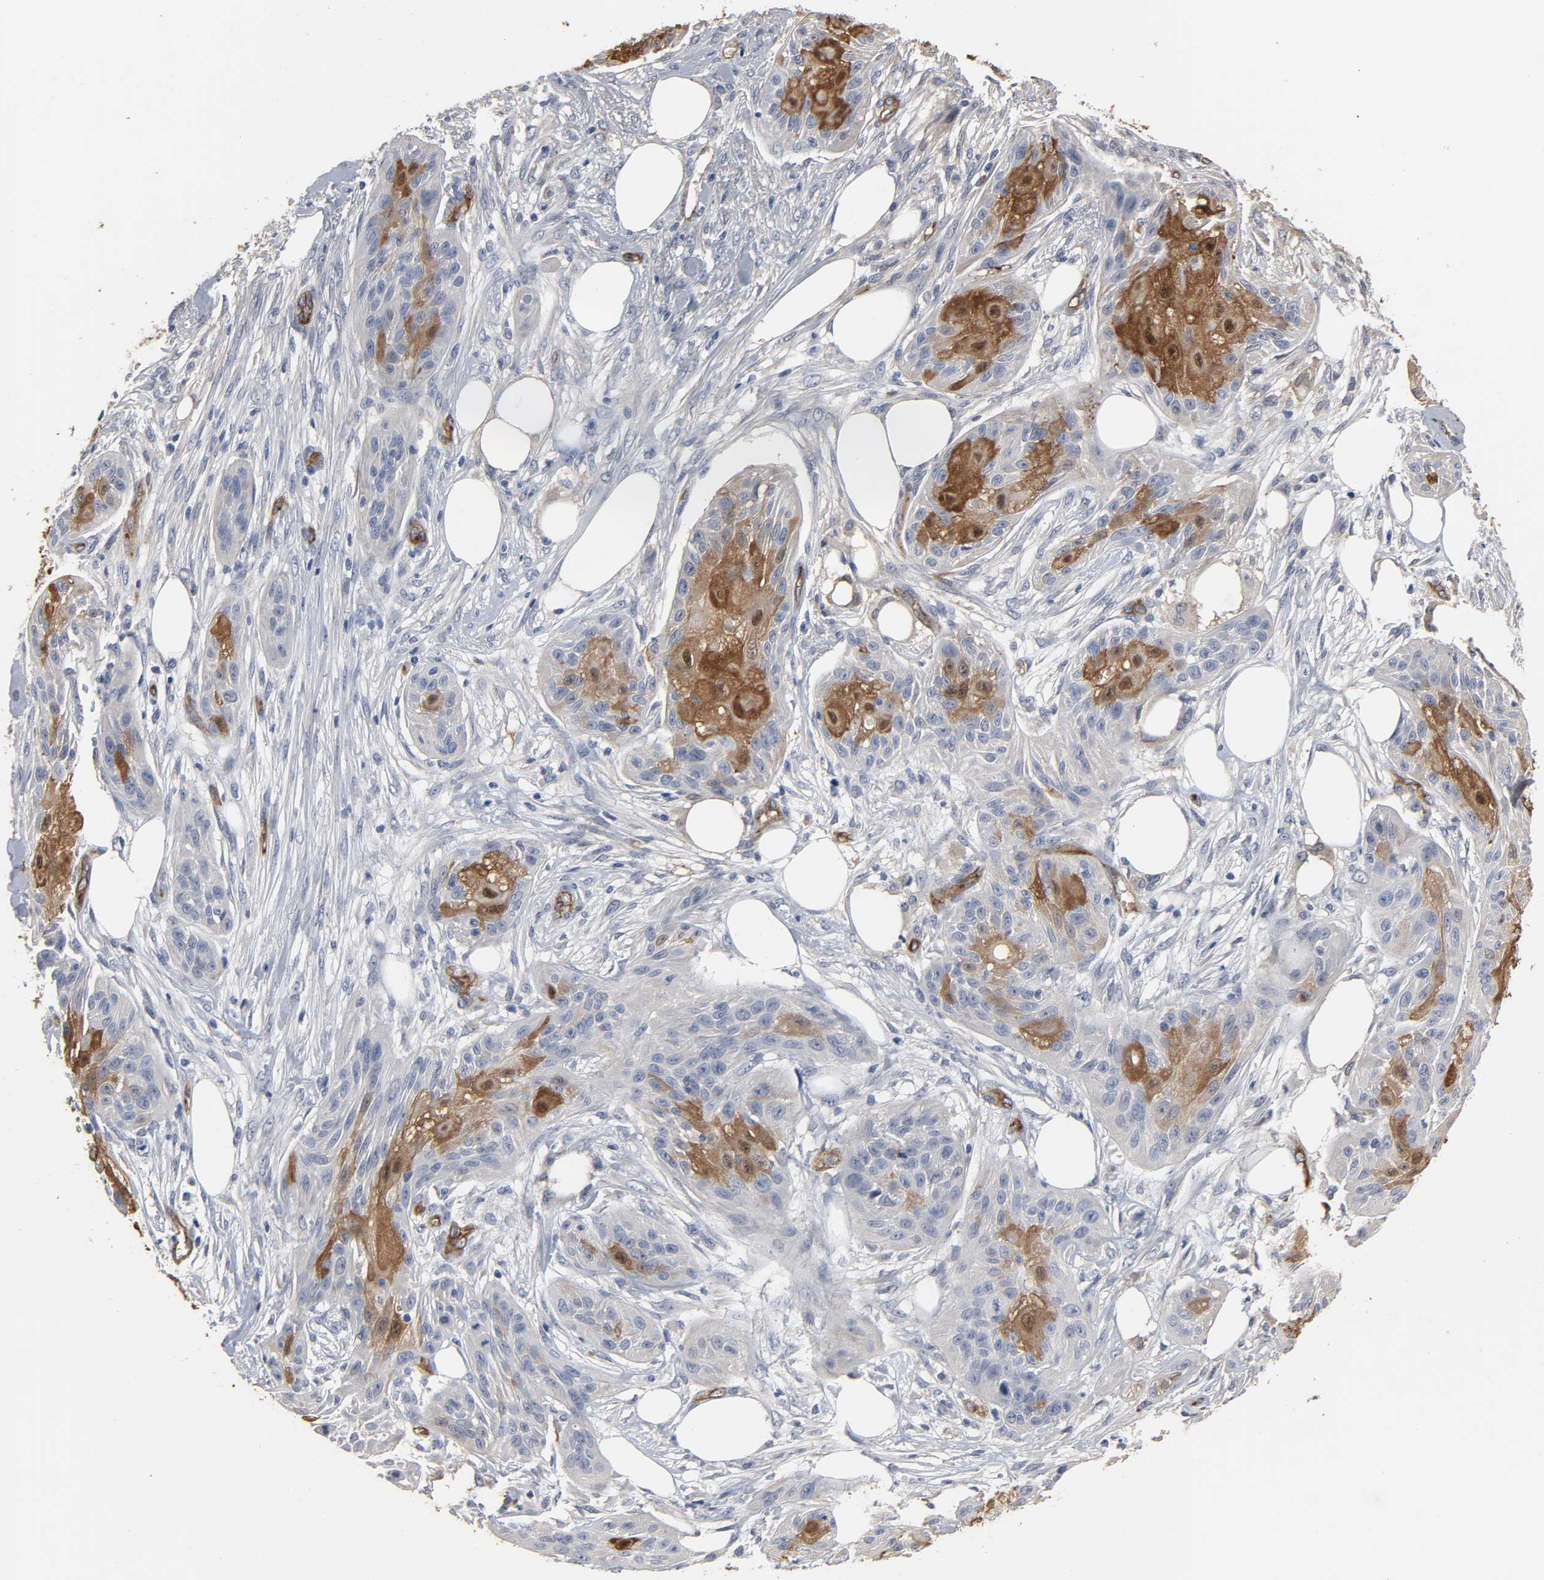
{"staining": {"intensity": "strong", "quantity": ">75%", "location": "cytoplasmic/membranous"}, "tissue": "skin cancer", "cell_type": "Tumor cells", "image_type": "cancer", "snomed": [{"axis": "morphology", "description": "Squamous cell carcinoma, NOS"}, {"axis": "topography", "description": "Skin"}], "caption": "An immunohistochemistry histopathology image of tumor tissue is shown. Protein staining in brown shows strong cytoplasmic/membranous positivity in skin squamous cell carcinoma within tumor cells.", "gene": "KDR", "patient": {"sex": "female", "age": 88}}